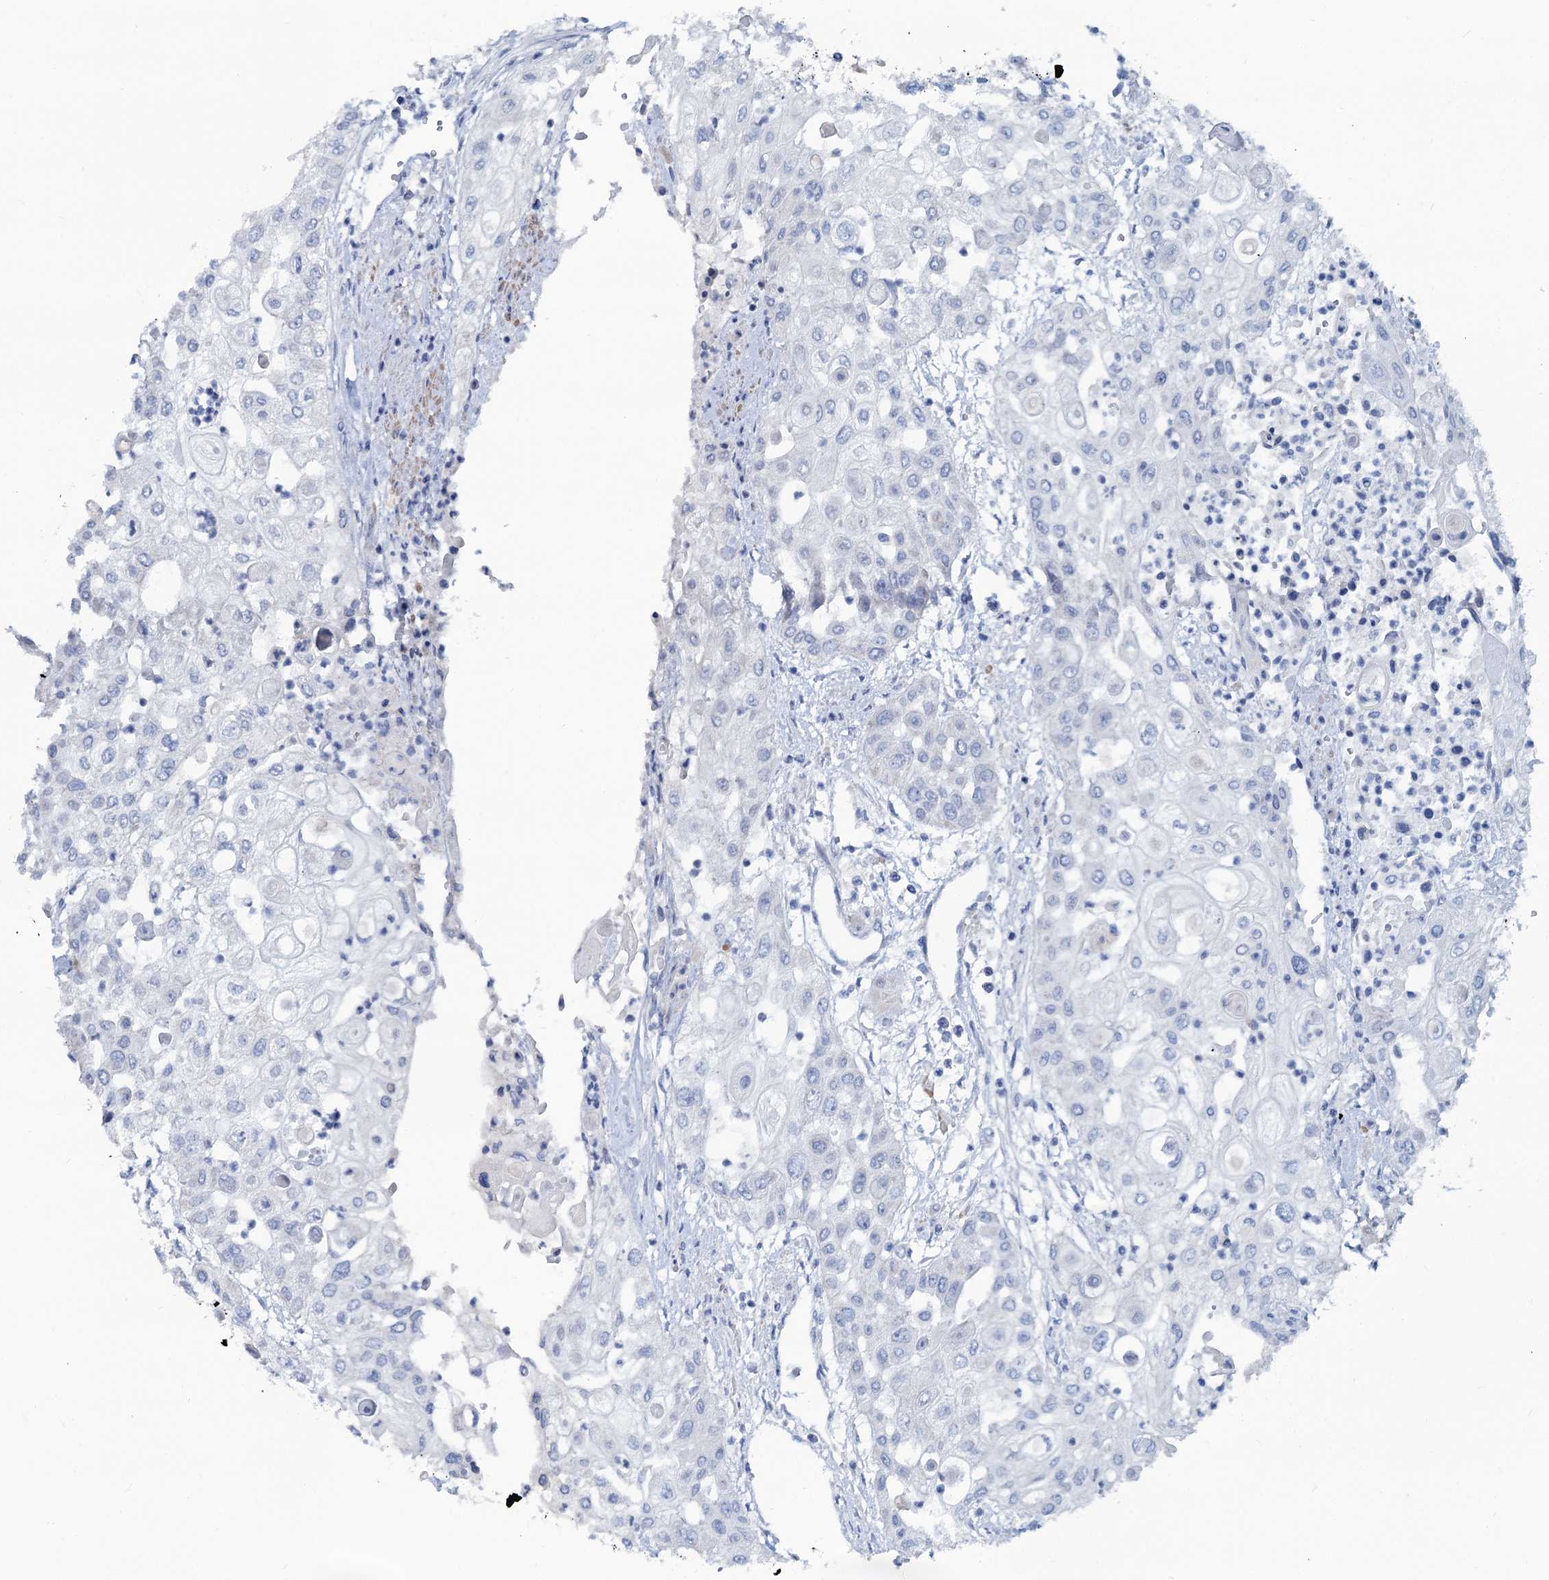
{"staining": {"intensity": "negative", "quantity": "none", "location": "none"}, "tissue": "urothelial cancer", "cell_type": "Tumor cells", "image_type": "cancer", "snomed": [{"axis": "morphology", "description": "Urothelial carcinoma, High grade"}, {"axis": "topography", "description": "Urinary bladder"}], "caption": "Immunohistochemistry photomicrograph of urothelial cancer stained for a protein (brown), which reveals no expression in tumor cells. (IHC, brightfield microscopy, high magnification).", "gene": "SLC1A3", "patient": {"sex": "female", "age": 79}}